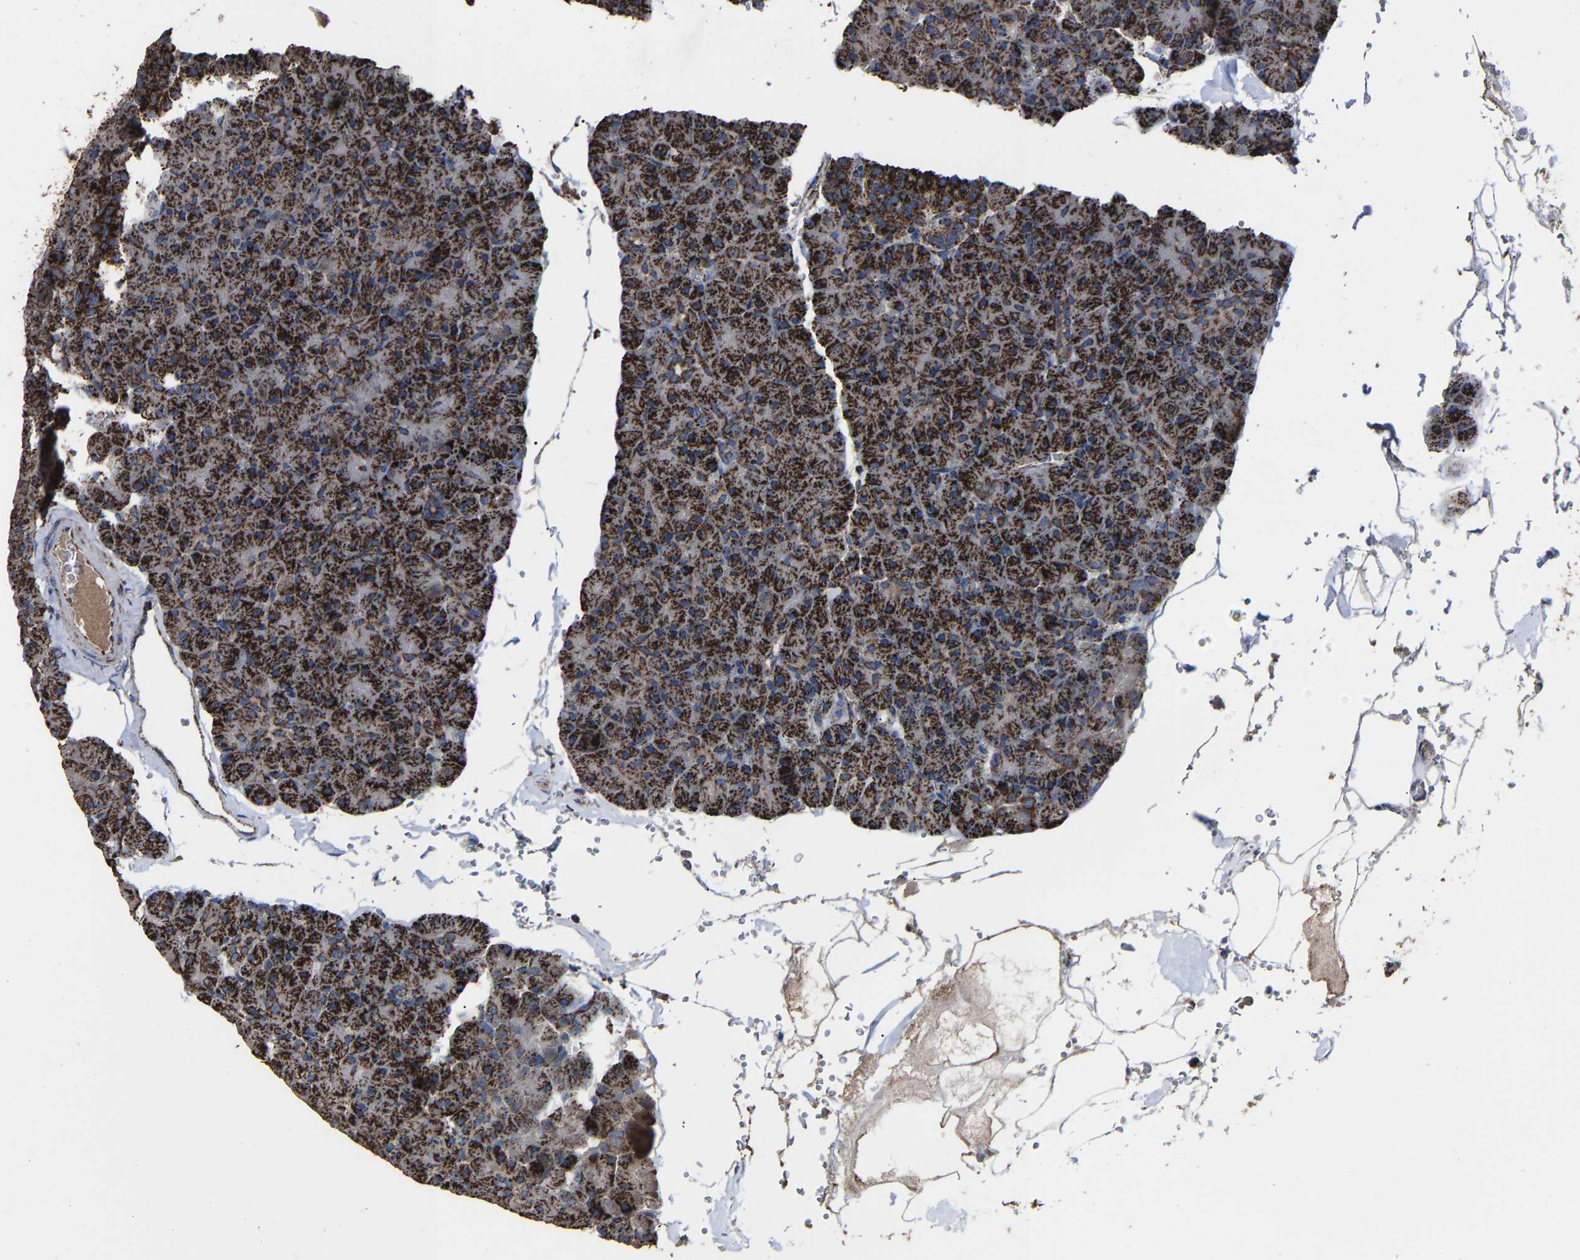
{"staining": {"intensity": "strong", "quantity": ">75%", "location": "cytoplasmic/membranous"}, "tissue": "pancreas", "cell_type": "Exocrine glandular cells", "image_type": "normal", "snomed": [{"axis": "morphology", "description": "Normal tissue, NOS"}, {"axis": "topography", "description": "Pancreas"}], "caption": "Pancreas stained with a protein marker shows strong staining in exocrine glandular cells.", "gene": "NDUFV3", "patient": {"sex": "male", "age": 35}}